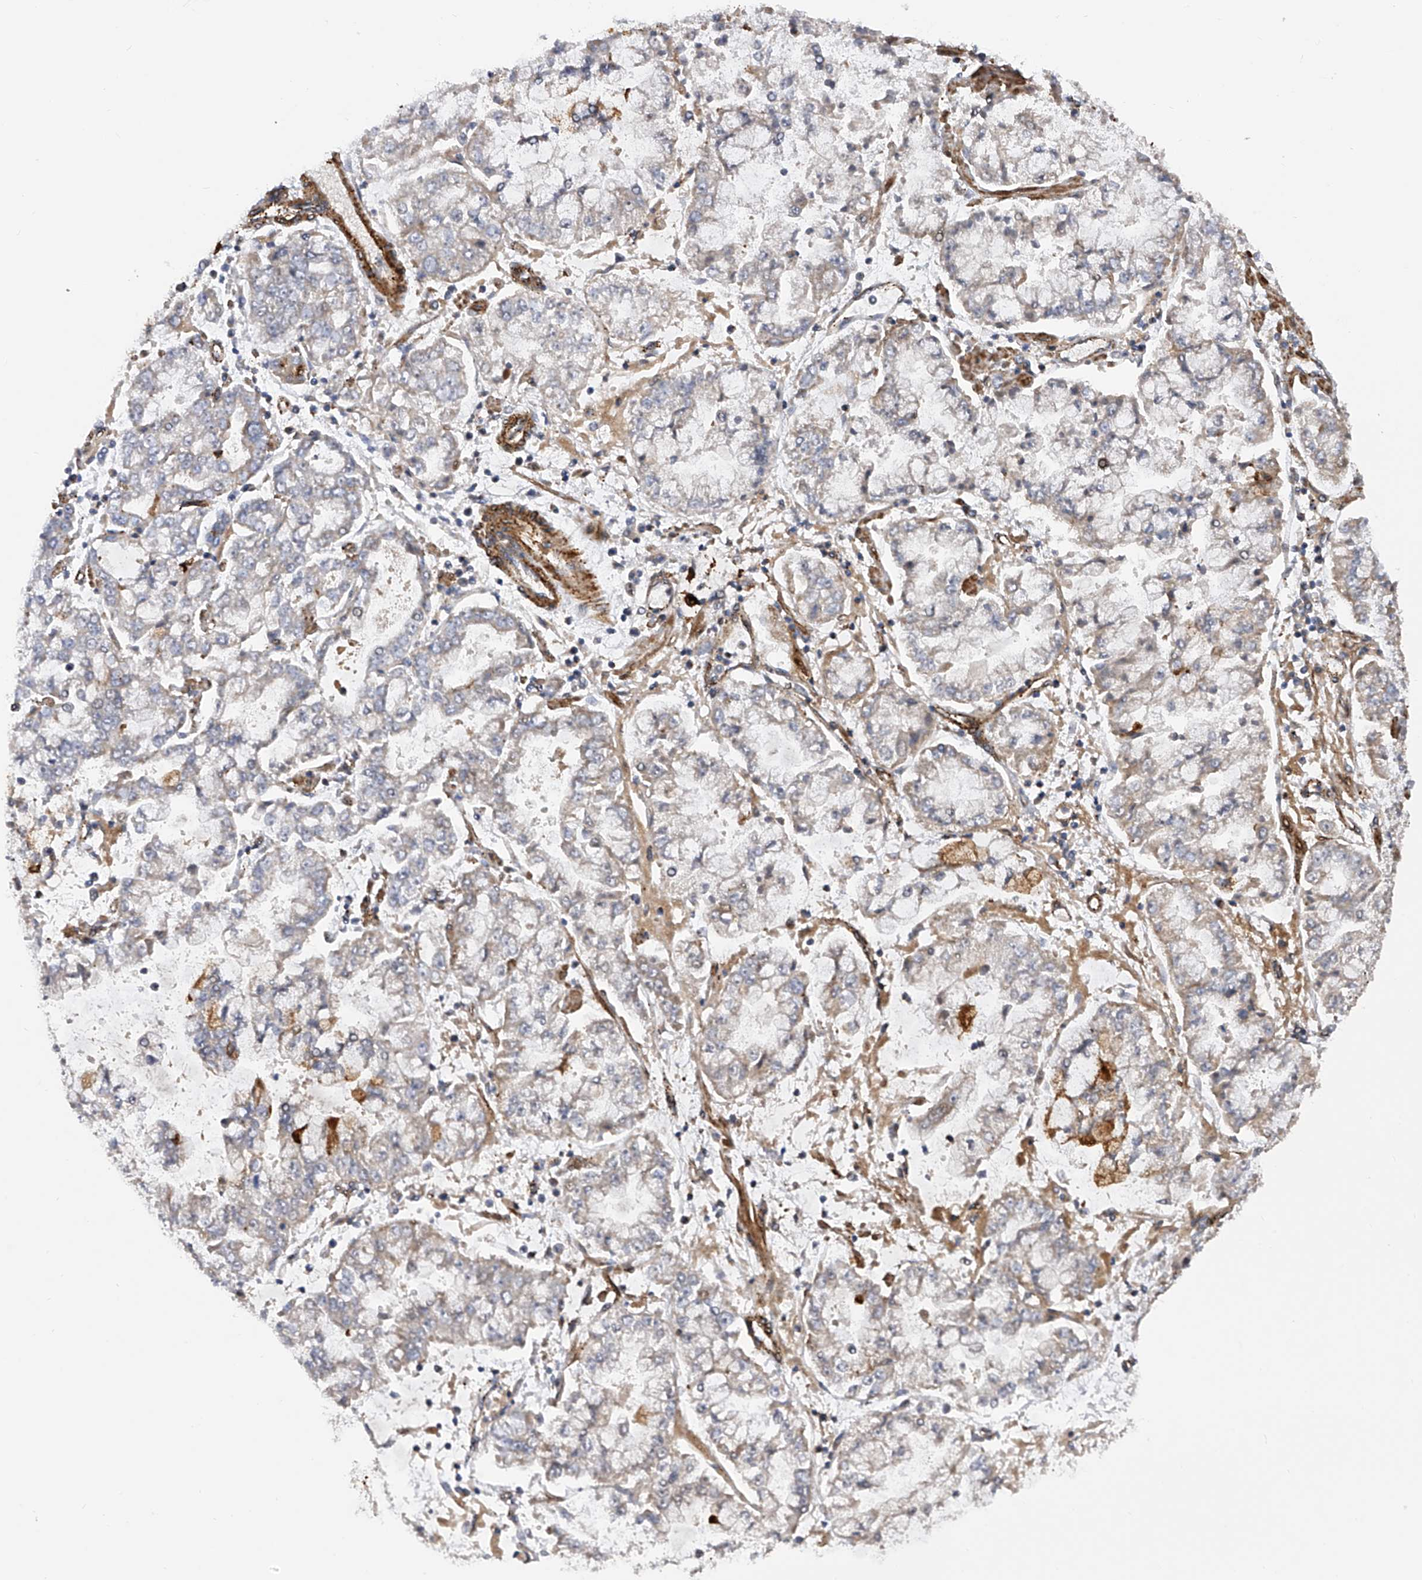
{"staining": {"intensity": "moderate", "quantity": "<25%", "location": "cytoplasmic/membranous"}, "tissue": "stomach cancer", "cell_type": "Tumor cells", "image_type": "cancer", "snomed": [{"axis": "morphology", "description": "Adenocarcinoma, NOS"}, {"axis": "topography", "description": "Stomach"}], "caption": "Moderate cytoplasmic/membranous positivity is seen in approximately <25% of tumor cells in stomach cancer (adenocarcinoma).", "gene": "PDSS2", "patient": {"sex": "male", "age": 76}}